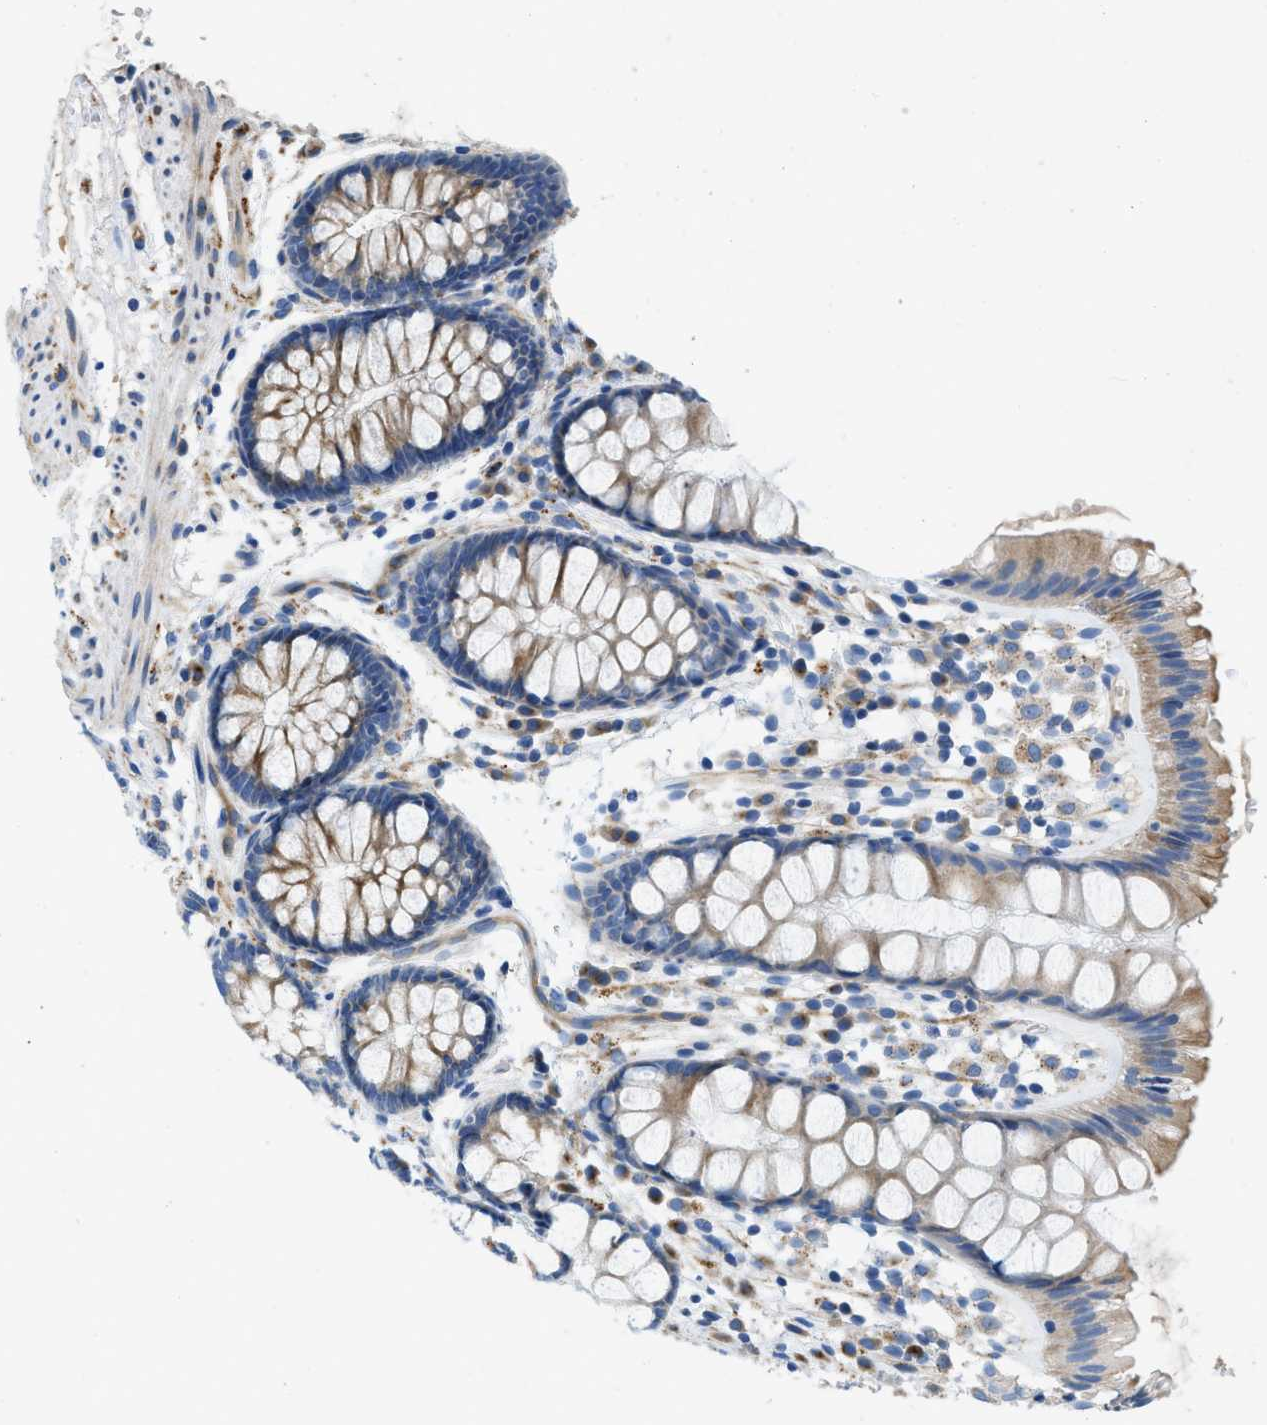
{"staining": {"intensity": "moderate", "quantity": ">75%", "location": "cytoplasmic/membranous"}, "tissue": "colon", "cell_type": "Endothelial cells", "image_type": "normal", "snomed": [{"axis": "morphology", "description": "Normal tissue, NOS"}, {"axis": "topography", "description": "Colon"}], "caption": "This is an image of immunohistochemistry staining of unremarkable colon, which shows moderate staining in the cytoplasmic/membranous of endothelial cells.", "gene": "TMEM248", "patient": {"sex": "female", "age": 56}}